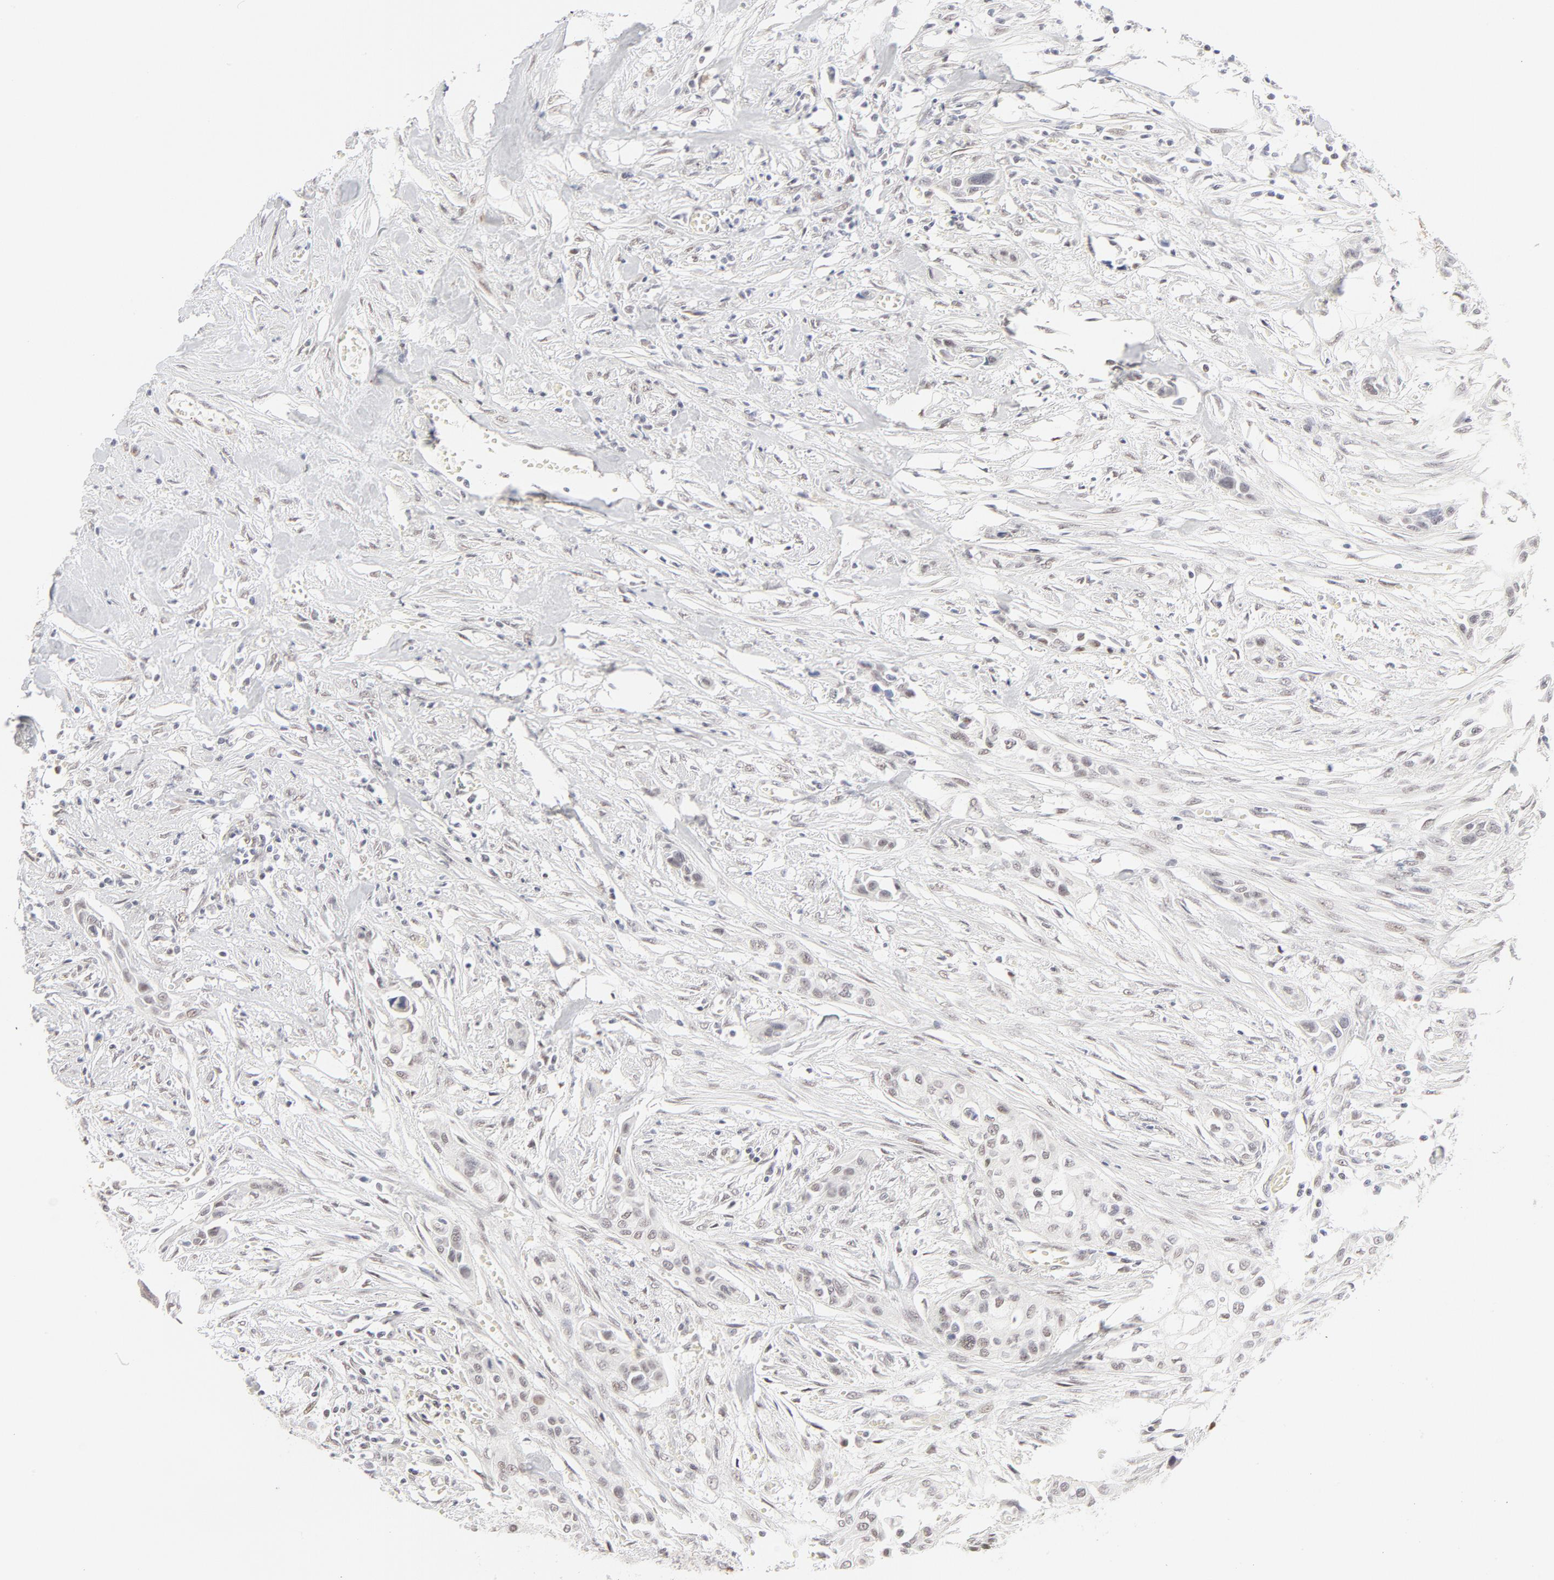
{"staining": {"intensity": "weak", "quantity": "25%-75%", "location": "nuclear"}, "tissue": "urothelial cancer", "cell_type": "Tumor cells", "image_type": "cancer", "snomed": [{"axis": "morphology", "description": "Urothelial carcinoma, High grade"}, {"axis": "topography", "description": "Urinary bladder"}], "caption": "Human urothelial carcinoma (high-grade) stained with a protein marker displays weak staining in tumor cells.", "gene": "PBX1", "patient": {"sex": "male", "age": 74}}